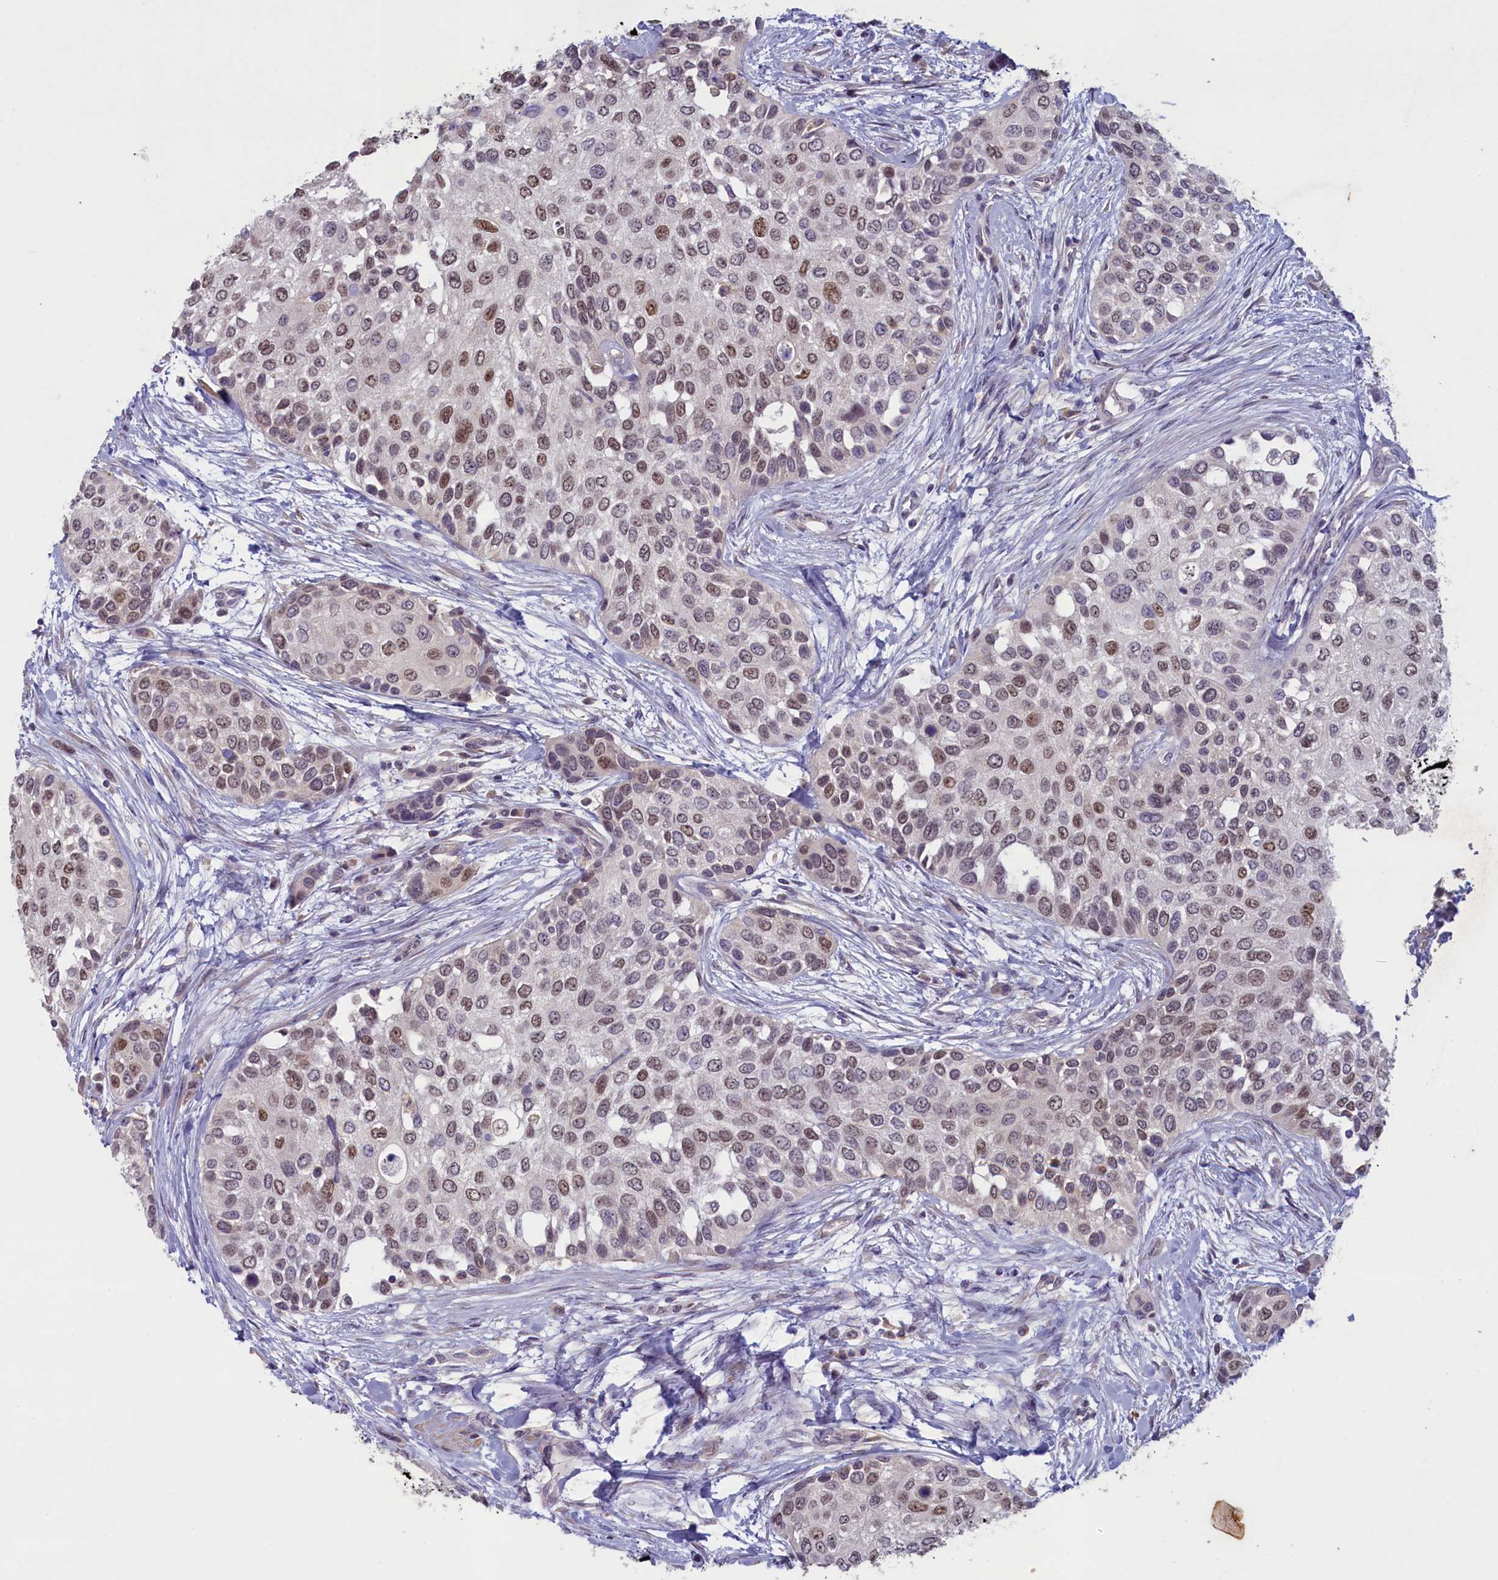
{"staining": {"intensity": "moderate", "quantity": "25%-75%", "location": "nuclear"}, "tissue": "urothelial cancer", "cell_type": "Tumor cells", "image_type": "cancer", "snomed": [{"axis": "morphology", "description": "Normal tissue, NOS"}, {"axis": "morphology", "description": "Urothelial carcinoma, High grade"}, {"axis": "topography", "description": "Vascular tissue"}, {"axis": "topography", "description": "Urinary bladder"}], "caption": "Brown immunohistochemical staining in human urothelial cancer shows moderate nuclear positivity in about 25%-75% of tumor cells. (DAB (3,3'-diaminobenzidine) = brown stain, brightfield microscopy at high magnification).", "gene": "ATF7IP2", "patient": {"sex": "female", "age": 56}}